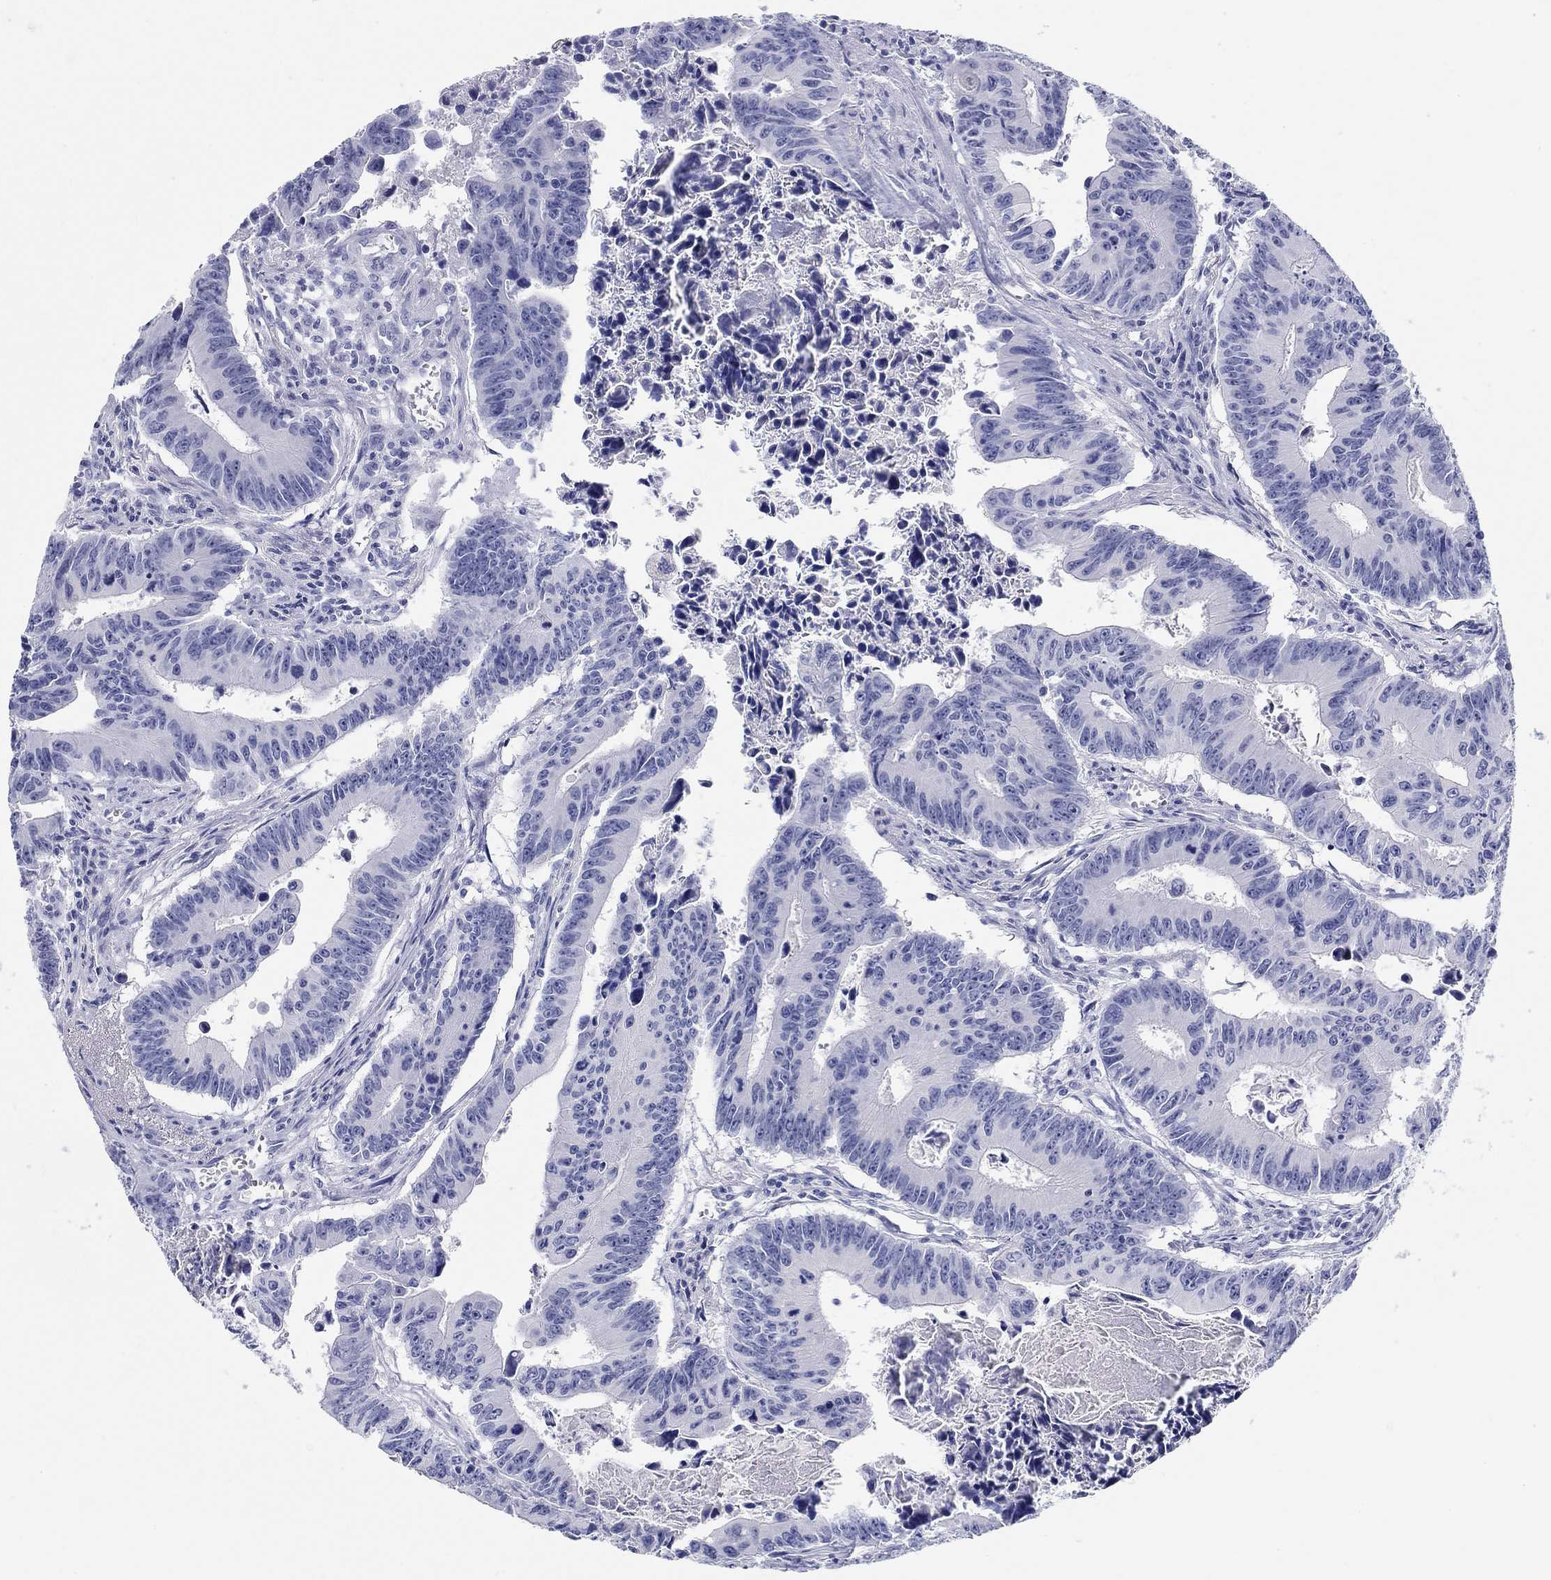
{"staining": {"intensity": "negative", "quantity": "none", "location": "none"}, "tissue": "colorectal cancer", "cell_type": "Tumor cells", "image_type": "cancer", "snomed": [{"axis": "morphology", "description": "Adenocarcinoma, NOS"}, {"axis": "topography", "description": "Colon"}], "caption": "Tumor cells are negative for protein expression in human colorectal adenocarcinoma. The staining is performed using DAB brown chromogen with nuclei counter-stained in using hematoxylin.", "gene": "LAMP5", "patient": {"sex": "female", "age": 87}}